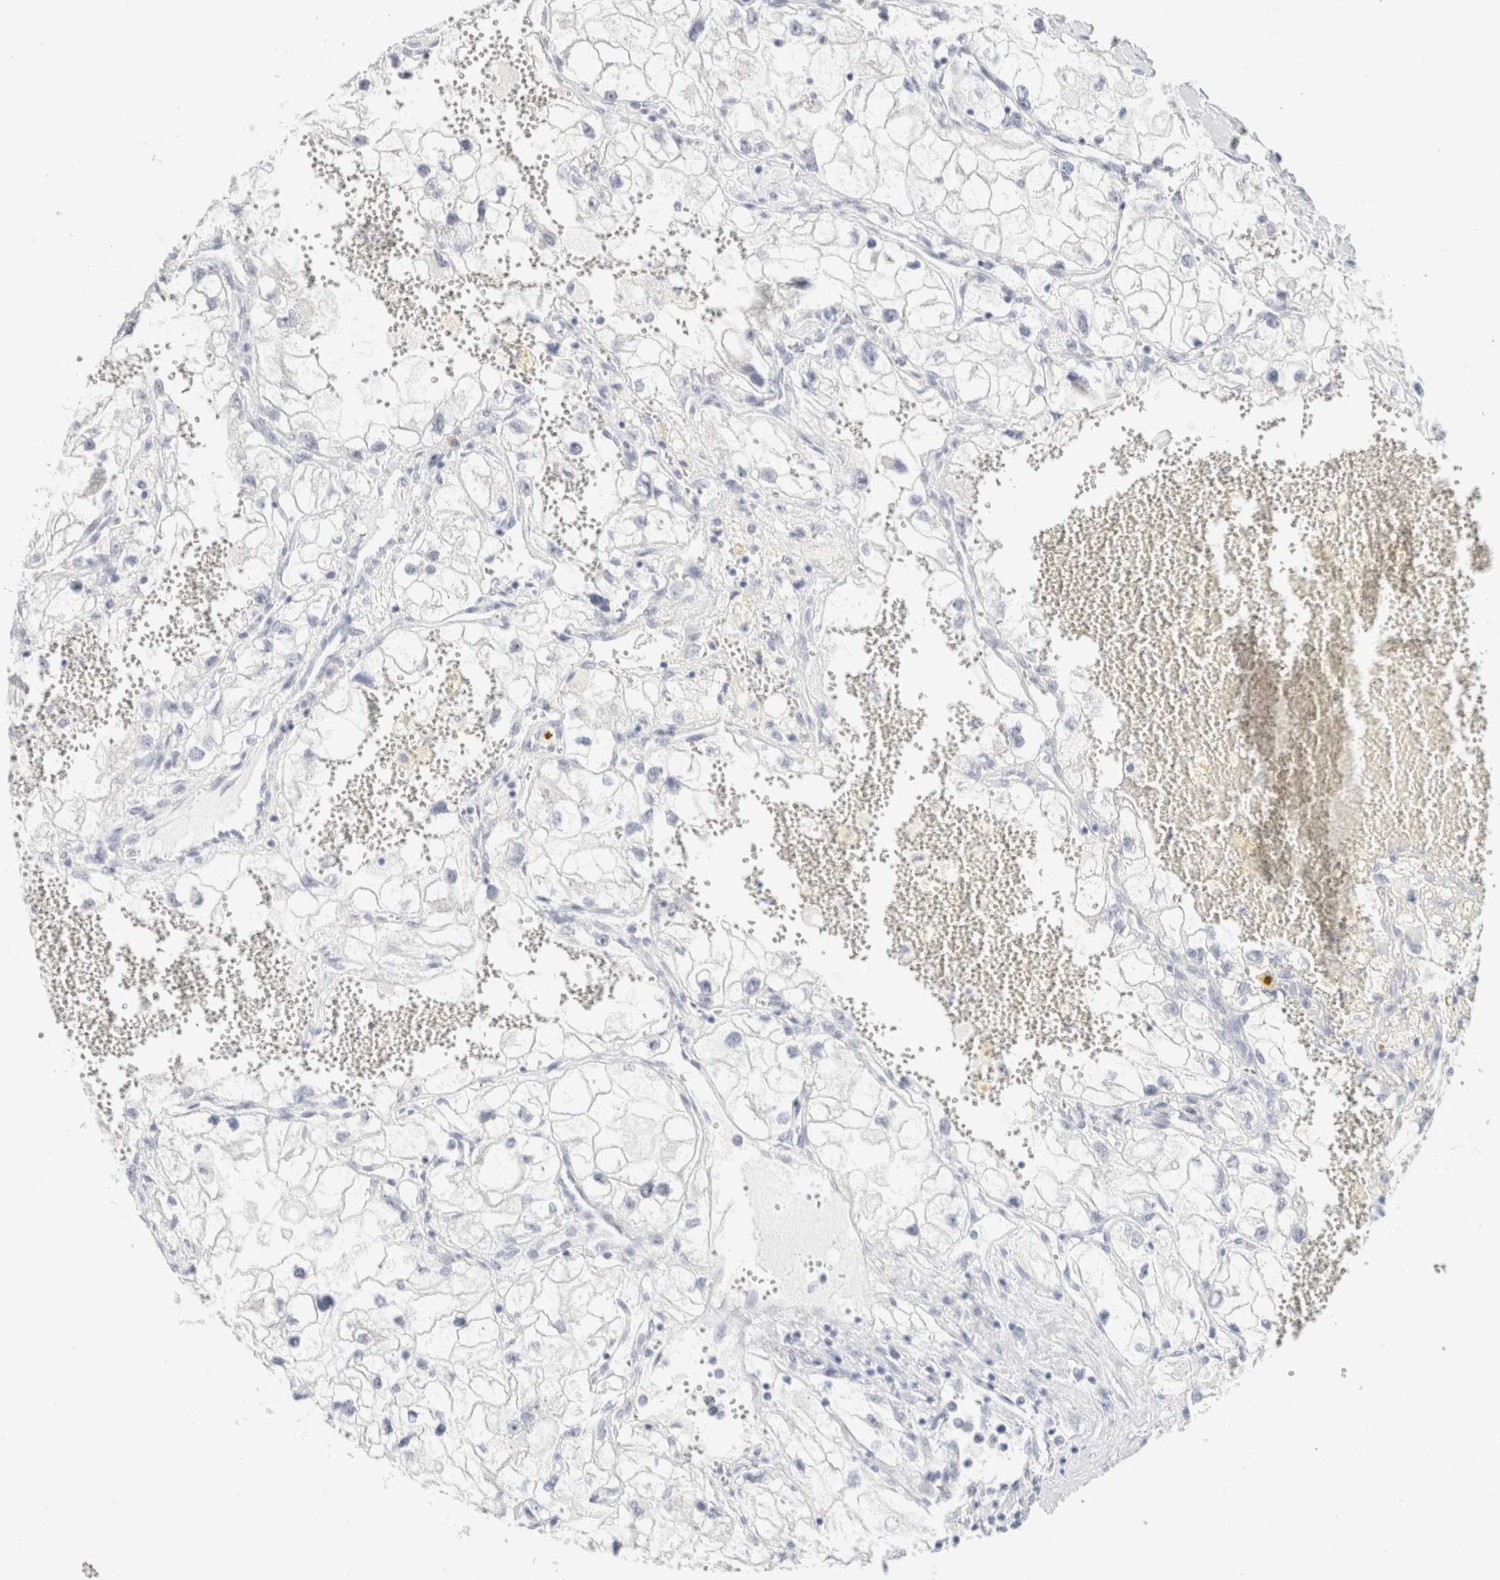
{"staining": {"intensity": "negative", "quantity": "none", "location": "none"}, "tissue": "renal cancer", "cell_type": "Tumor cells", "image_type": "cancer", "snomed": [{"axis": "morphology", "description": "Adenocarcinoma, NOS"}, {"axis": "topography", "description": "Kidney"}], "caption": "Adenocarcinoma (renal) was stained to show a protein in brown. There is no significant positivity in tumor cells.", "gene": "NEFM", "patient": {"sex": "female", "age": 70}}